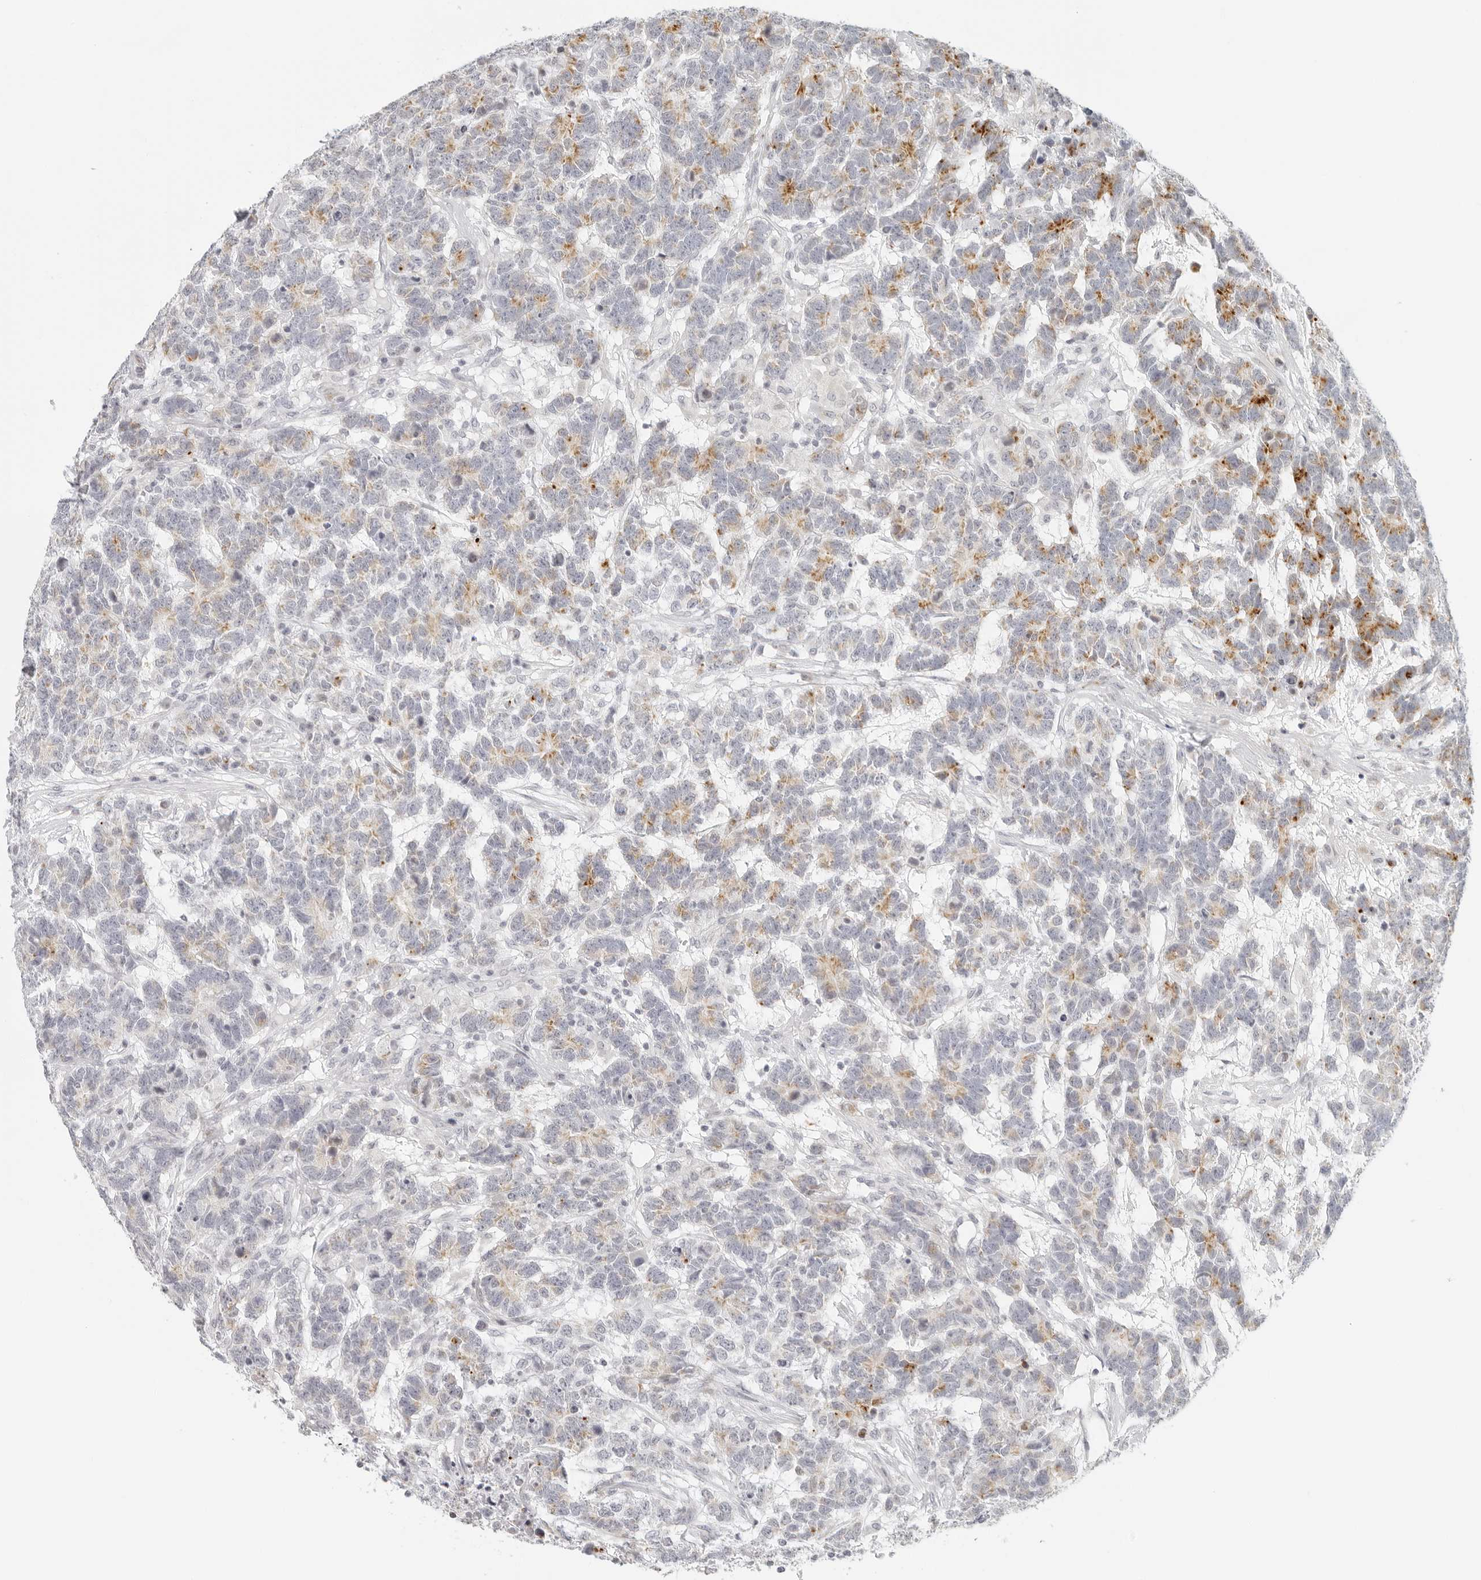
{"staining": {"intensity": "moderate", "quantity": "<25%", "location": "cytoplasmic/membranous"}, "tissue": "testis cancer", "cell_type": "Tumor cells", "image_type": "cancer", "snomed": [{"axis": "morphology", "description": "Carcinoma, Embryonal, NOS"}, {"axis": "topography", "description": "Testis"}], "caption": "A brown stain shows moderate cytoplasmic/membranous positivity of a protein in testis cancer (embryonal carcinoma) tumor cells.", "gene": "RPS6KC1", "patient": {"sex": "male", "age": 26}}